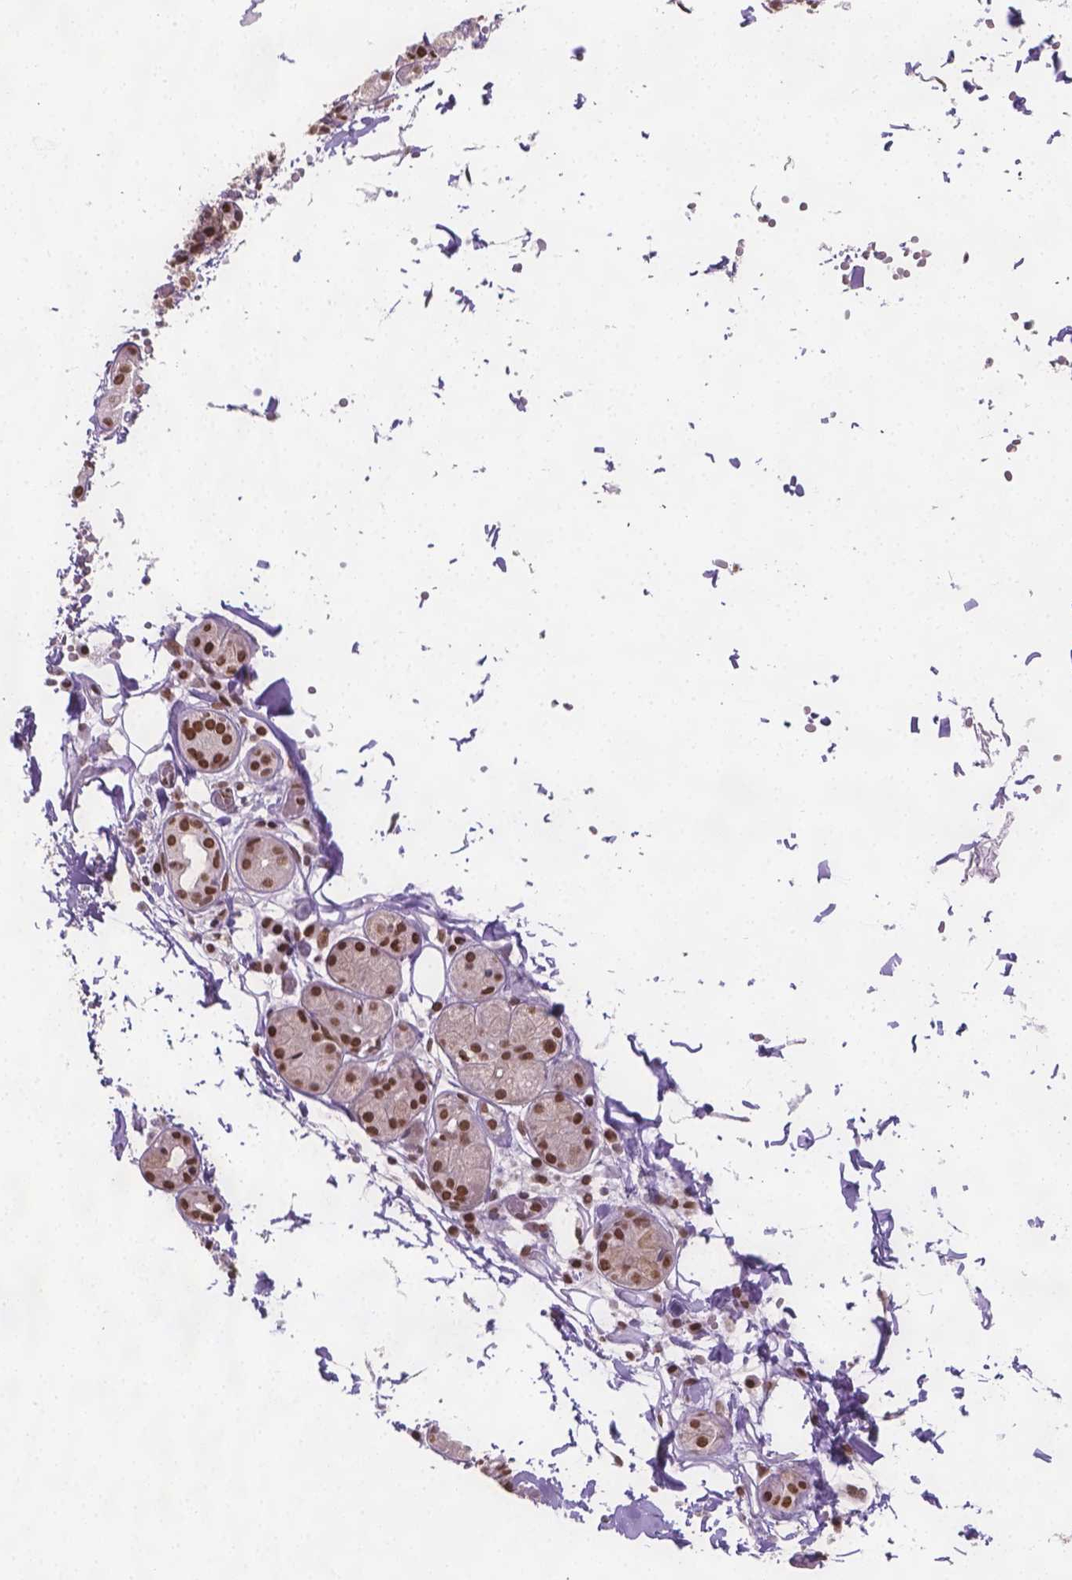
{"staining": {"intensity": "strong", "quantity": ">75%", "location": "nuclear"}, "tissue": "salivary gland", "cell_type": "Glandular cells", "image_type": "normal", "snomed": [{"axis": "morphology", "description": "Normal tissue, NOS"}, {"axis": "topography", "description": "Salivary gland"}, {"axis": "topography", "description": "Peripheral nerve tissue"}], "caption": "About >75% of glandular cells in normal human salivary gland show strong nuclear protein expression as visualized by brown immunohistochemical staining.", "gene": "FANCE", "patient": {"sex": "male", "age": 71}}